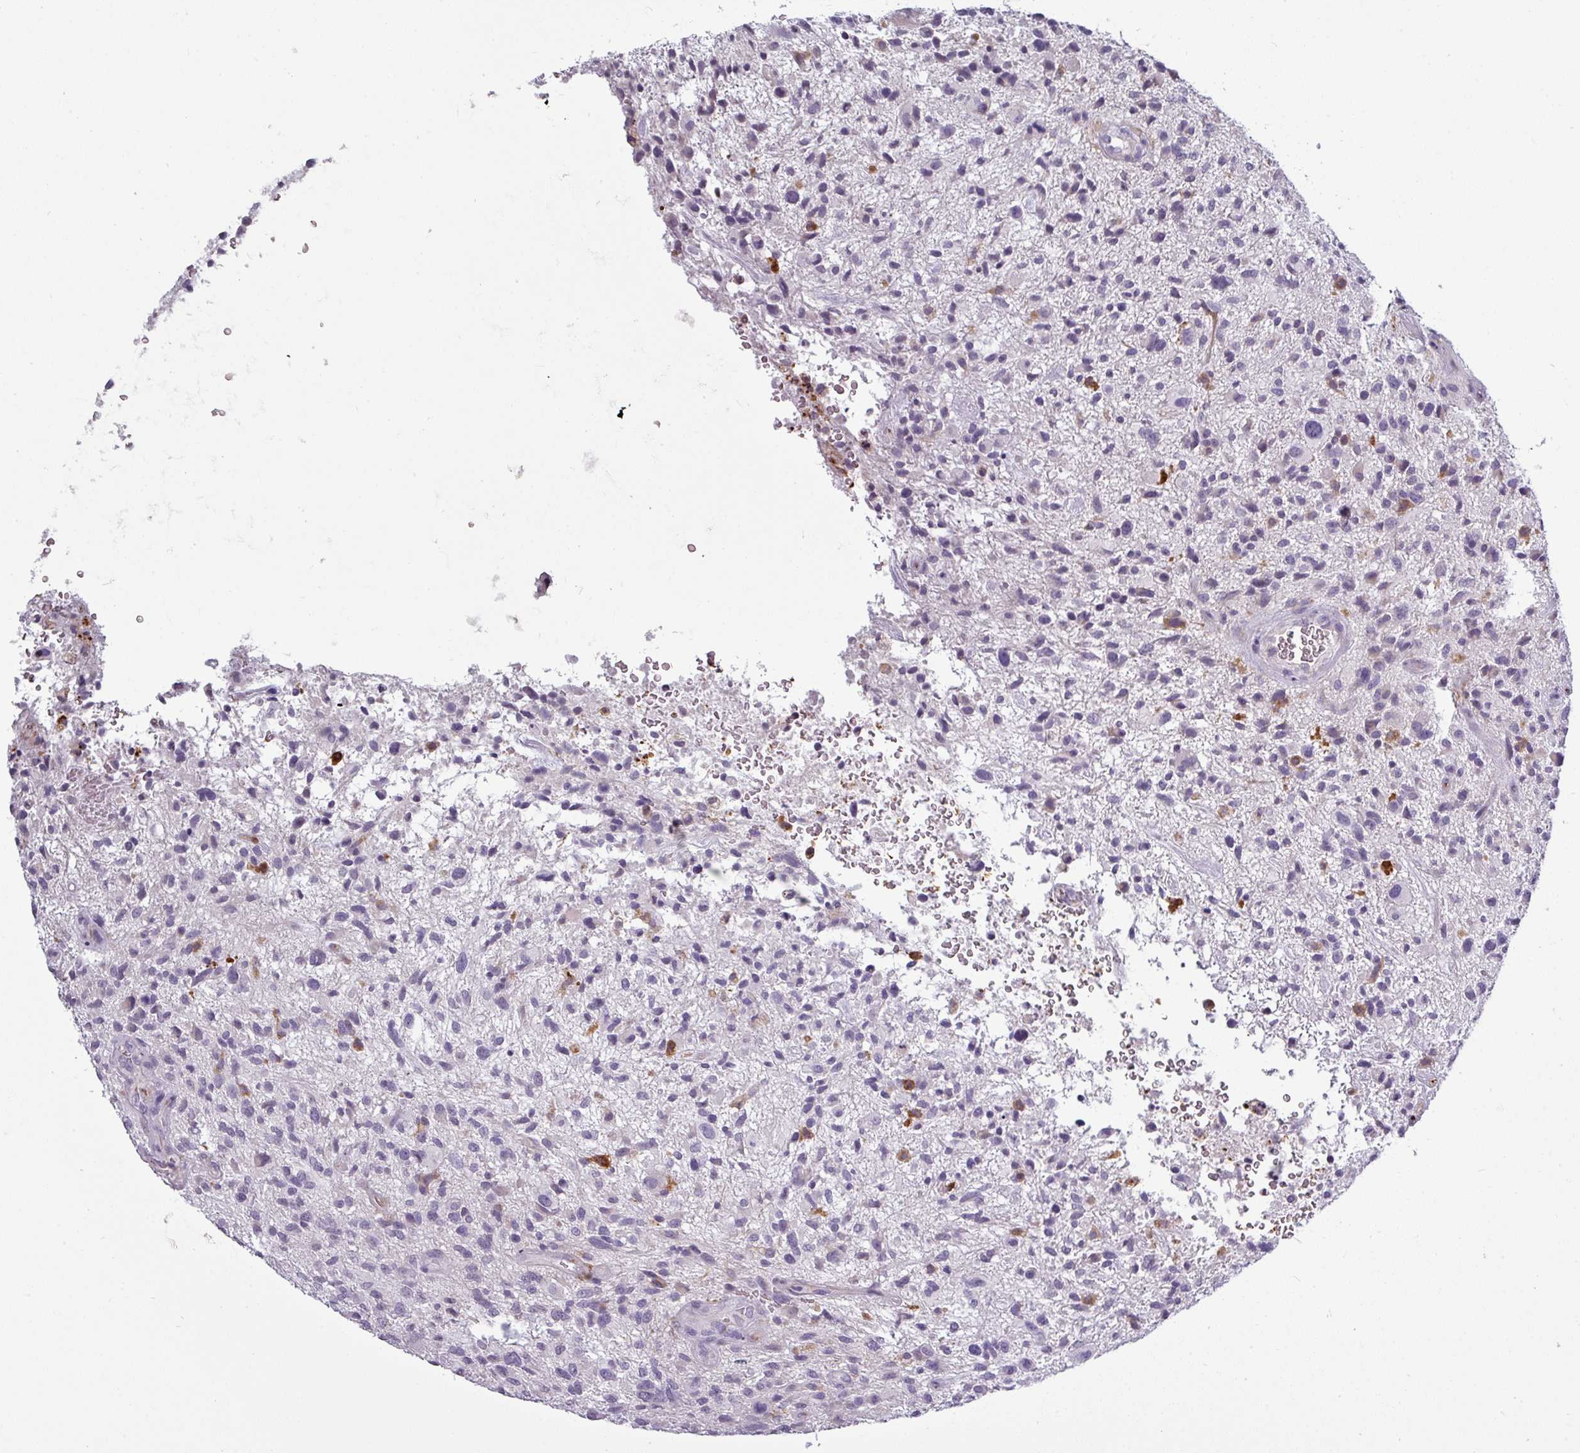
{"staining": {"intensity": "negative", "quantity": "none", "location": "none"}, "tissue": "glioma", "cell_type": "Tumor cells", "image_type": "cancer", "snomed": [{"axis": "morphology", "description": "Glioma, malignant, High grade"}, {"axis": "topography", "description": "Brain"}], "caption": "Malignant glioma (high-grade) stained for a protein using immunohistochemistry (IHC) reveals no staining tumor cells.", "gene": "SLC26A9", "patient": {"sex": "male", "age": 47}}